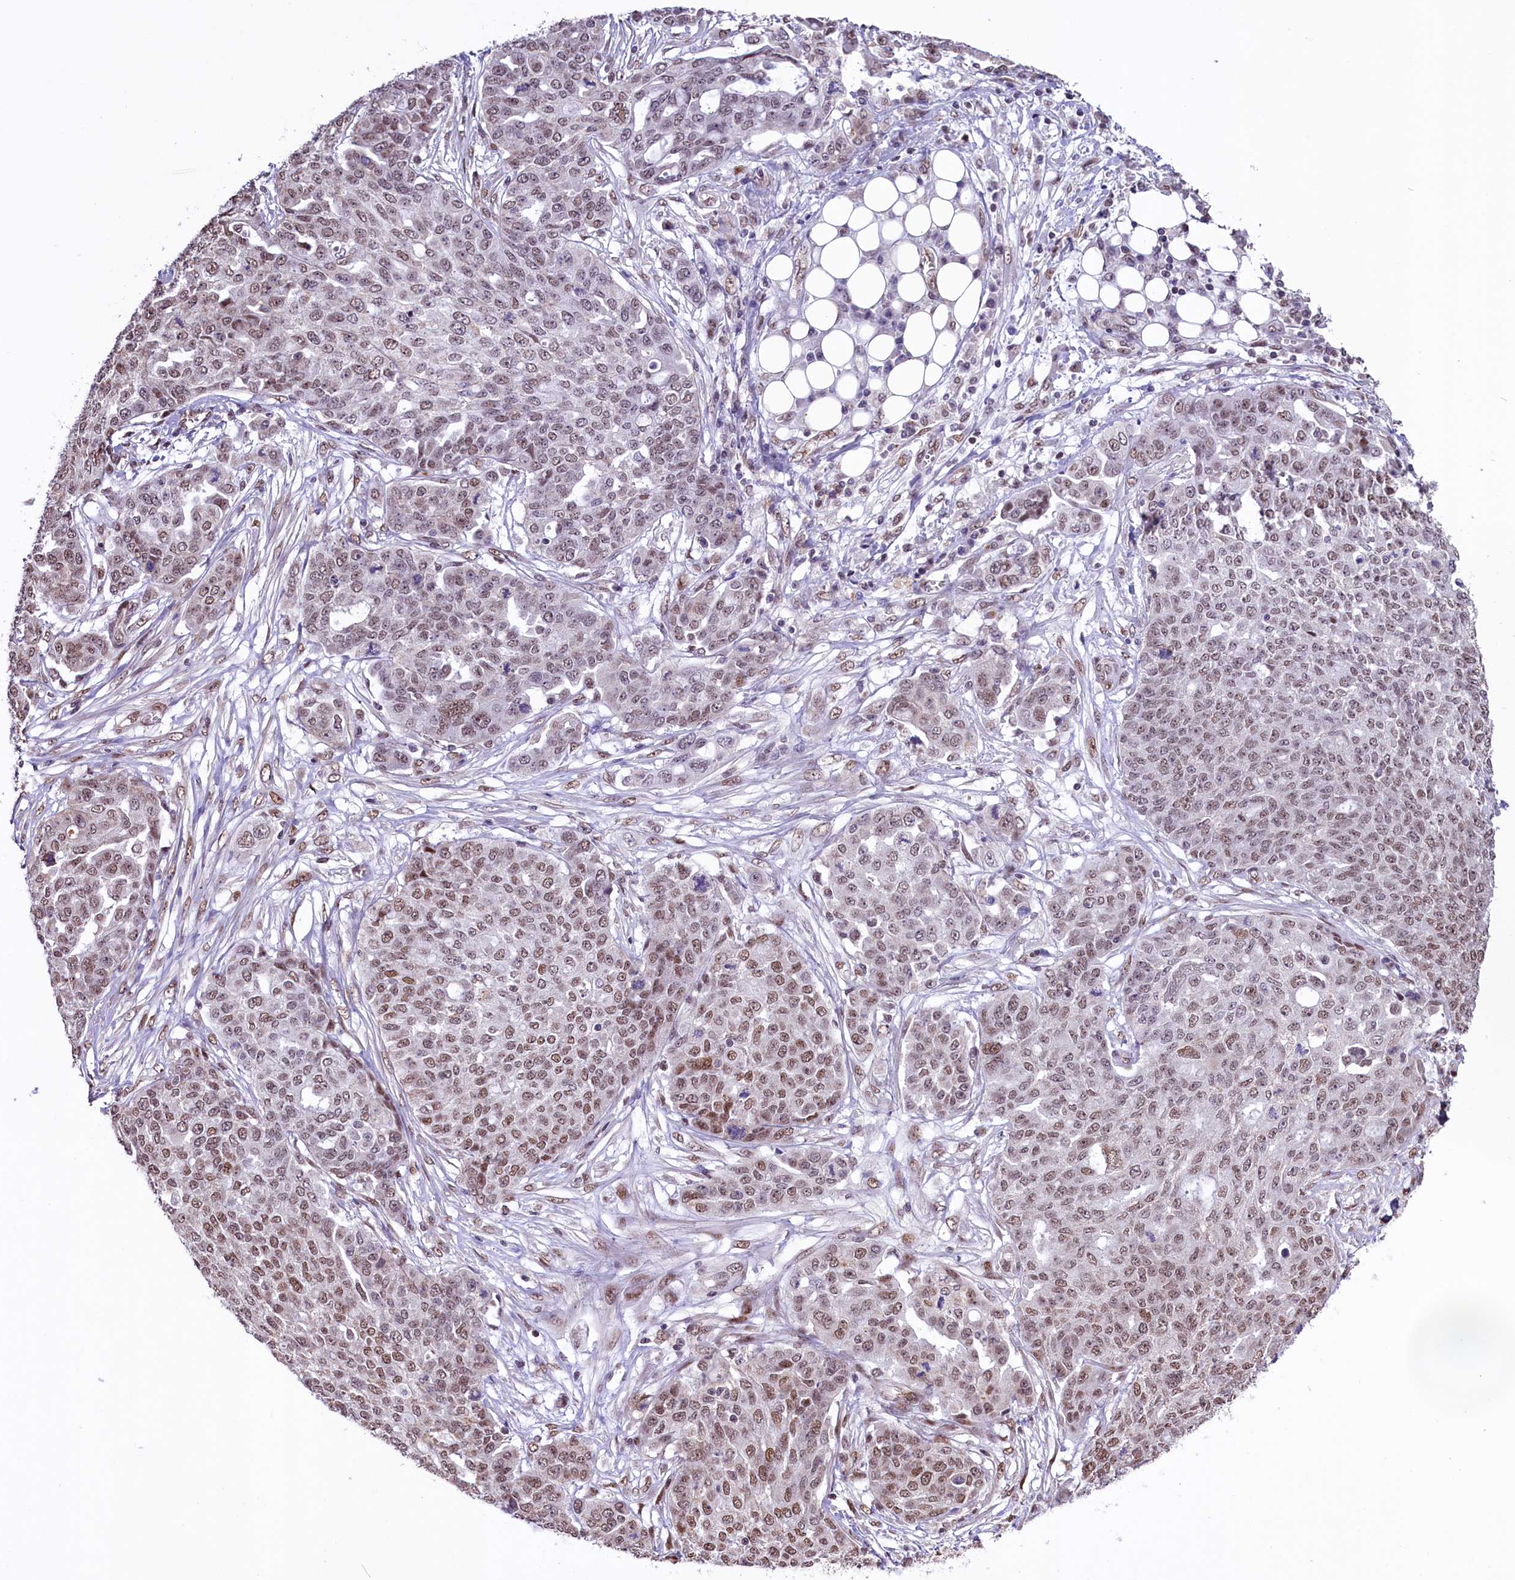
{"staining": {"intensity": "weak", "quantity": ">75%", "location": "nuclear"}, "tissue": "ovarian cancer", "cell_type": "Tumor cells", "image_type": "cancer", "snomed": [{"axis": "morphology", "description": "Cystadenocarcinoma, serous, NOS"}, {"axis": "topography", "description": "Soft tissue"}, {"axis": "topography", "description": "Ovary"}], "caption": "The immunohistochemical stain labels weak nuclear expression in tumor cells of serous cystadenocarcinoma (ovarian) tissue.", "gene": "MRPL54", "patient": {"sex": "female", "age": 57}}